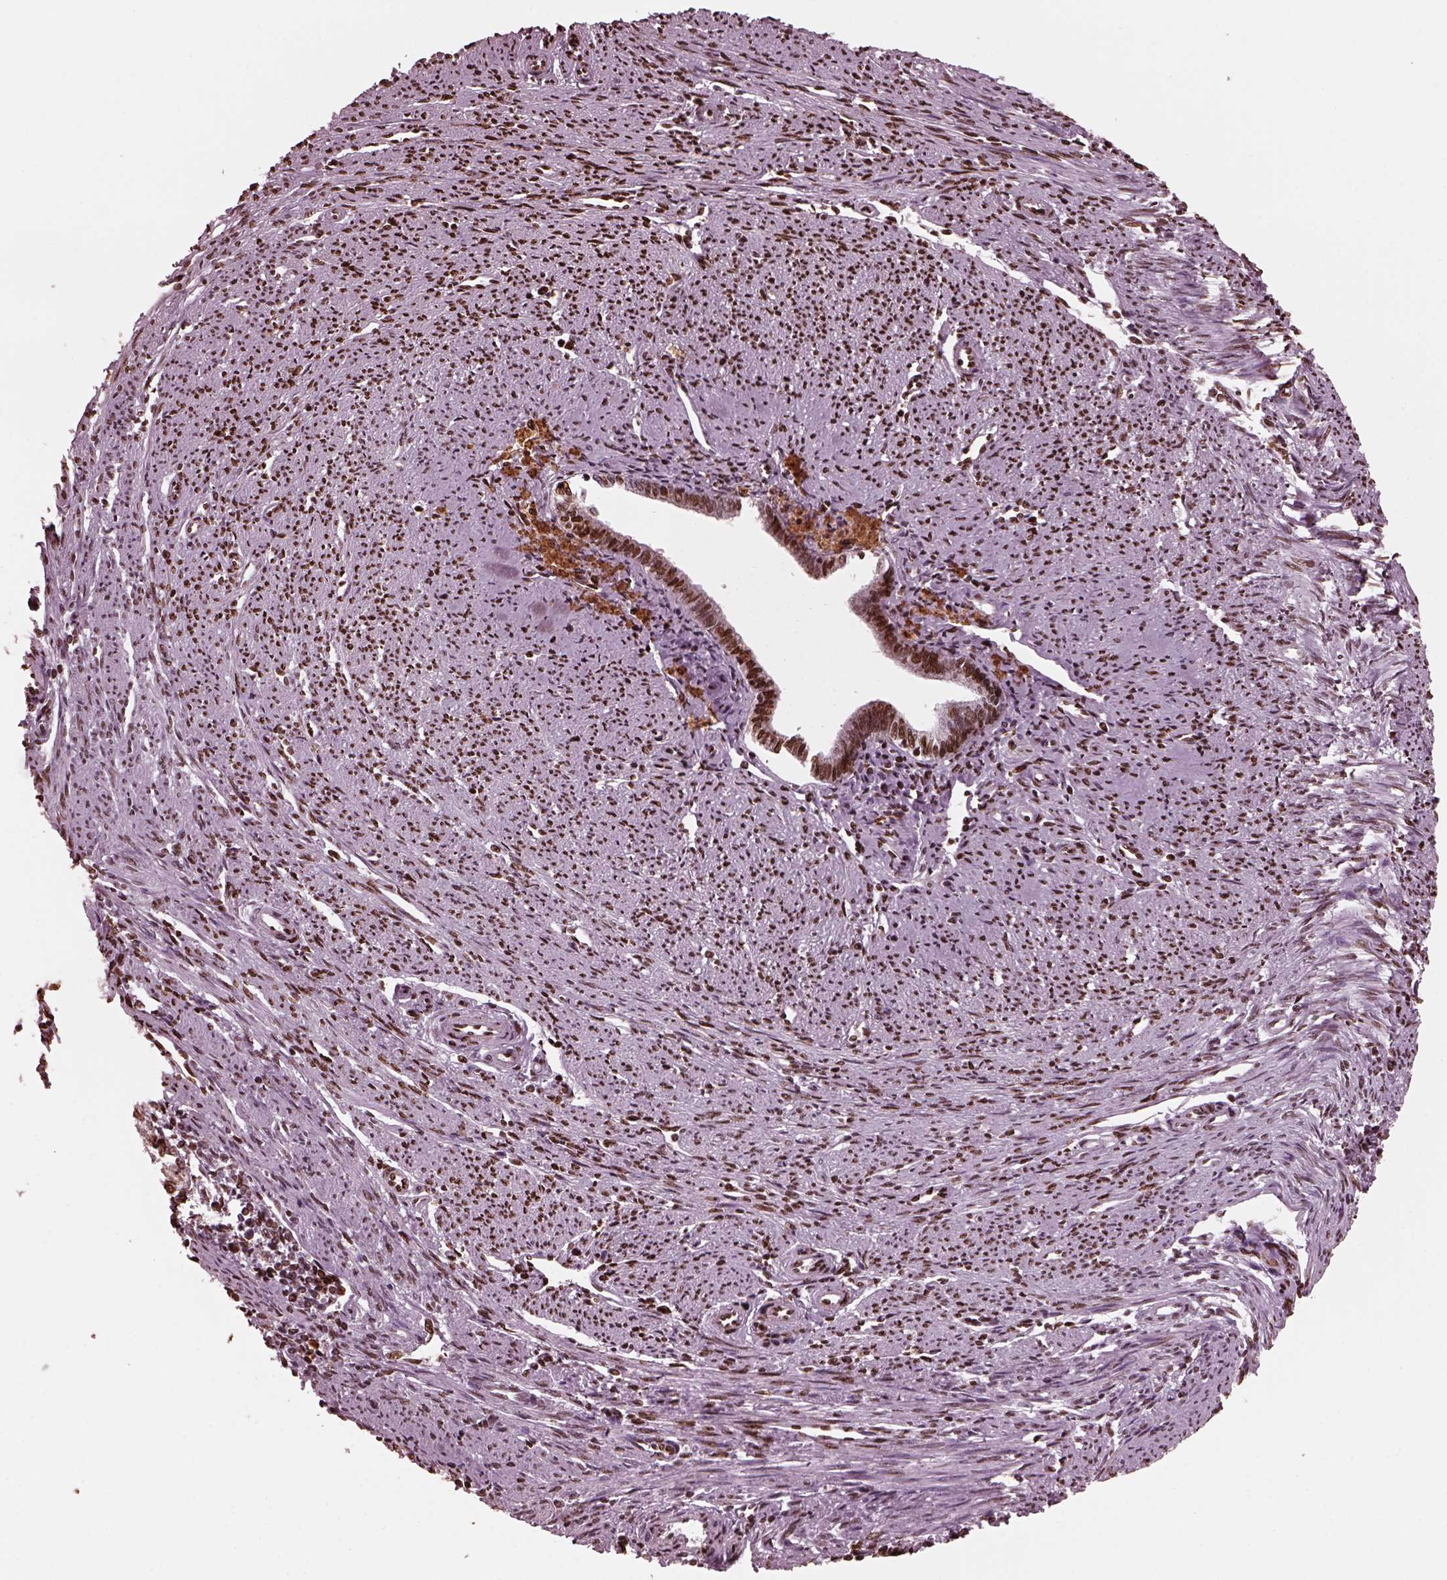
{"staining": {"intensity": "strong", "quantity": "25%-75%", "location": "nuclear"}, "tissue": "endometrial cancer", "cell_type": "Tumor cells", "image_type": "cancer", "snomed": [{"axis": "morphology", "description": "Adenocarcinoma, NOS"}, {"axis": "topography", "description": "Endometrium"}], "caption": "IHC (DAB (3,3'-diaminobenzidine)) staining of human adenocarcinoma (endometrial) demonstrates strong nuclear protein positivity in approximately 25%-75% of tumor cells.", "gene": "NSD1", "patient": {"sex": "female", "age": 79}}